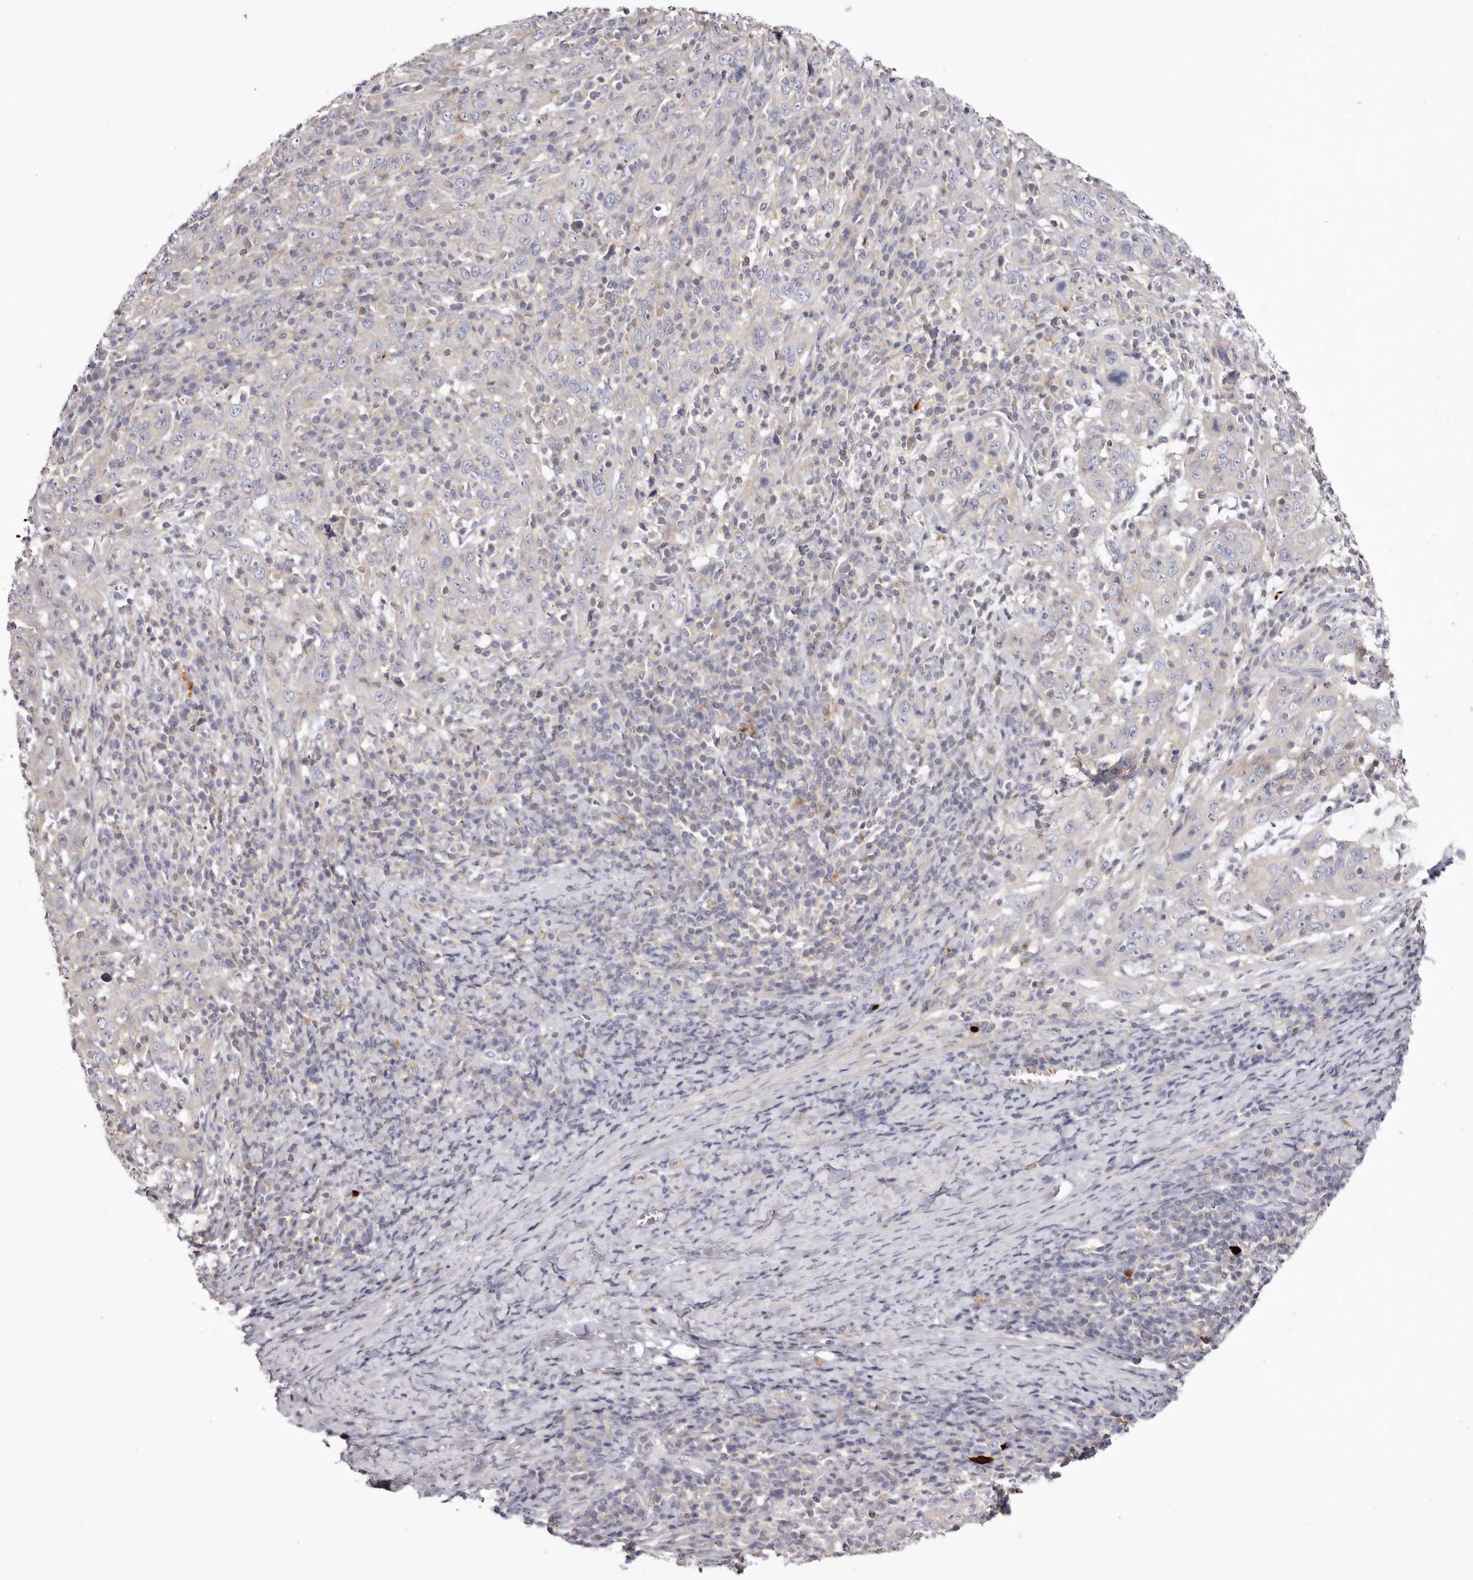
{"staining": {"intensity": "negative", "quantity": "none", "location": "none"}, "tissue": "cervical cancer", "cell_type": "Tumor cells", "image_type": "cancer", "snomed": [{"axis": "morphology", "description": "Squamous cell carcinoma, NOS"}, {"axis": "topography", "description": "Cervix"}], "caption": "This micrograph is of squamous cell carcinoma (cervical) stained with immunohistochemistry (IHC) to label a protein in brown with the nuclei are counter-stained blue. There is no expression in tumor cells. (Brightfield microscopy of DAB IHC at high magnification).", "gene": "S1PR5", "patient": {"sex": "female", "age": 46}}